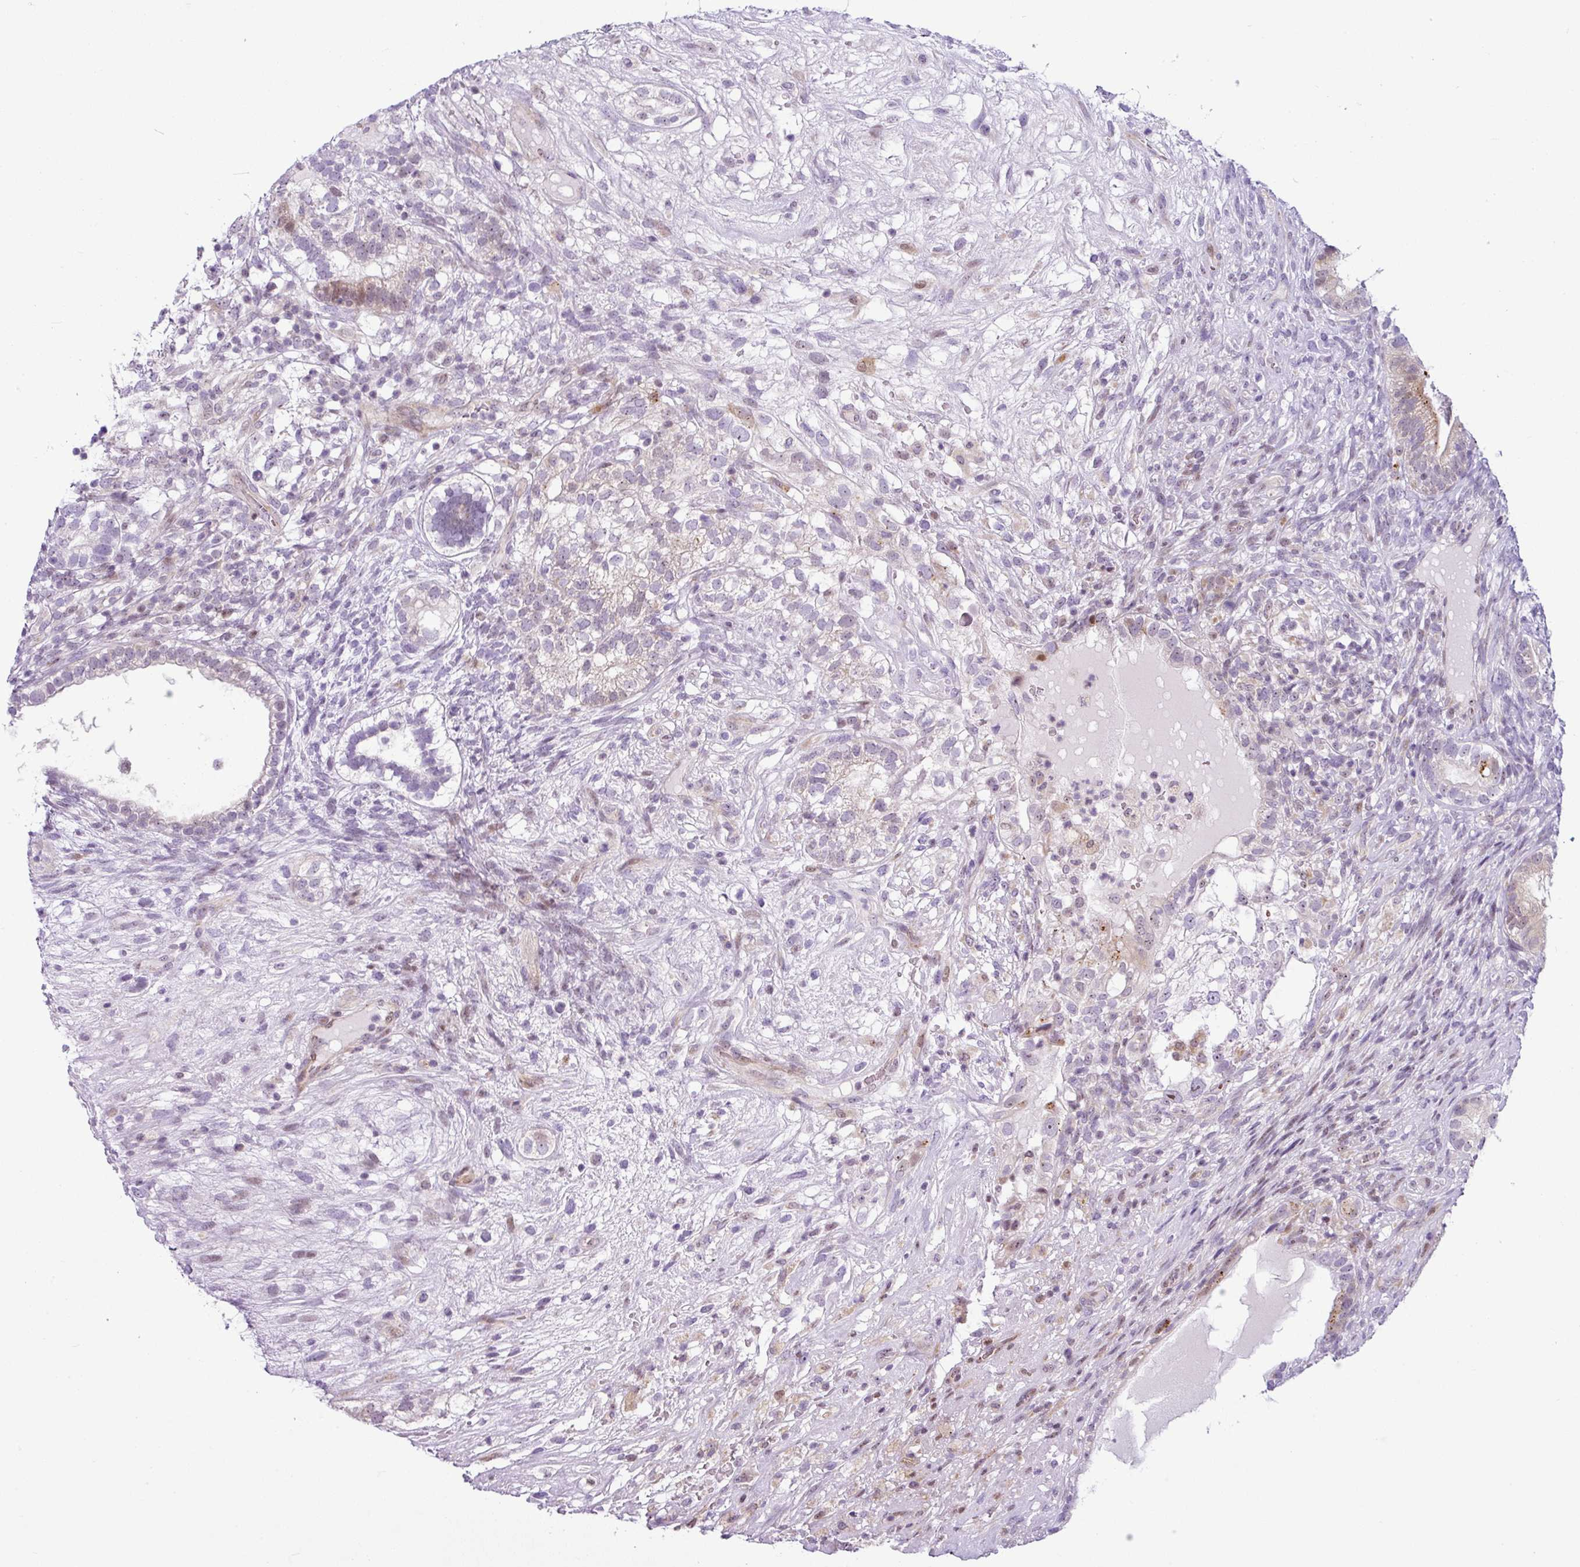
{"staining": {"intensity": "negative", "quantity": "none", "location": "none"}, "tissue": "testis cancer", "cell_type": "Tumor cells", "image_type": "cancer", "snomed": [{"axis": "morphology", "description": "Seminoma, NOS"}, {"axis": "morphology", "description": "Carcinoma, Embryonal, NOS"}, {"axis": "topography", "description": "Testis"}], "caption": "Protein analysis of seminoma (testis) exhibits no significant positivity in tumor cells. (DAB immunohistochemistry (IHC) visualized using brightfield microscopy, high magnification).", "gene": "NDUFB2", "patient": {"sex": "male", "age": 41}}